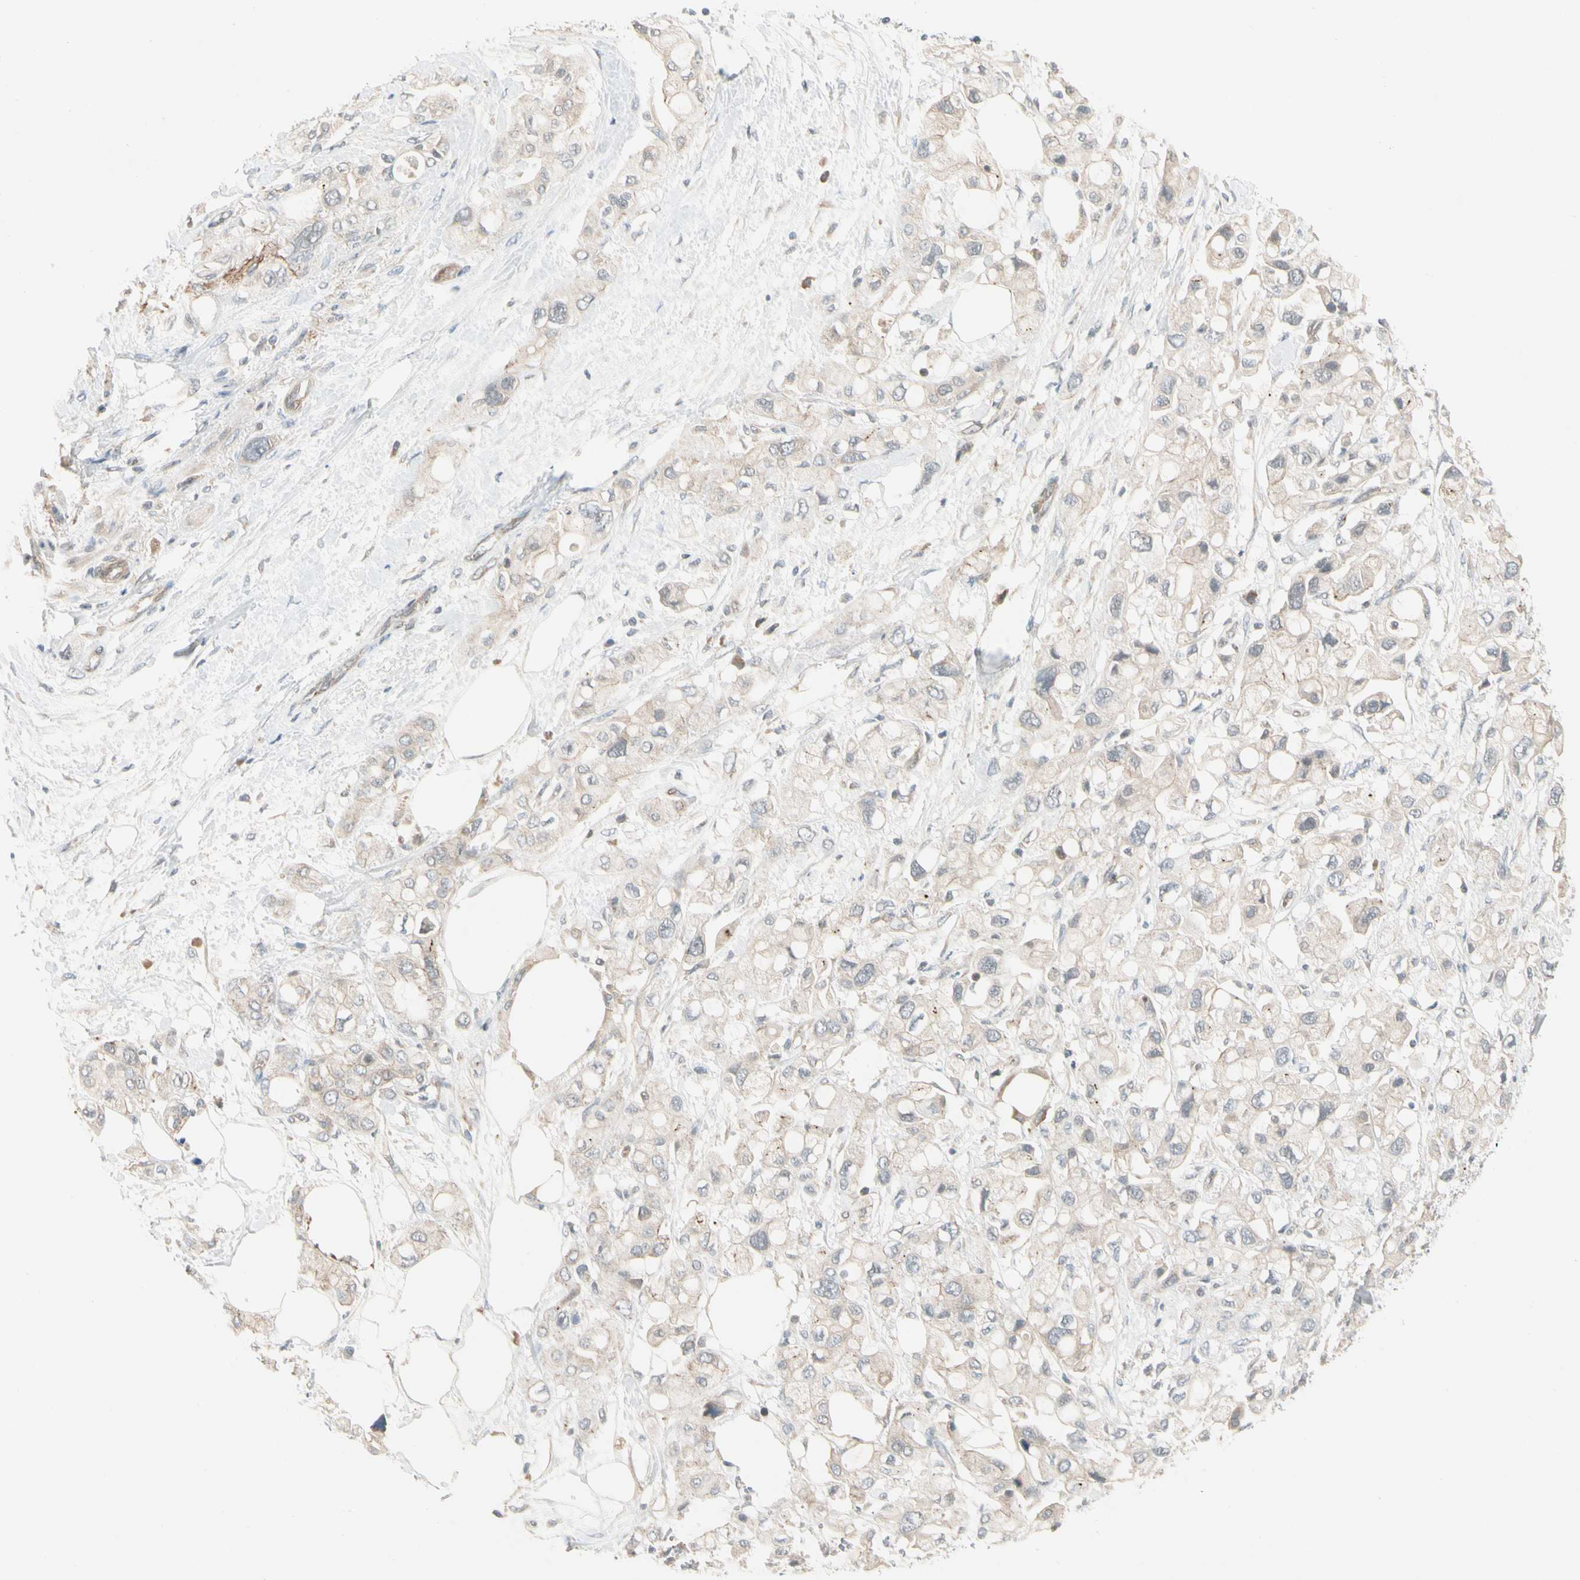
{"staining": {"intensity": "weak", "quantity": "25%-75%", "location": "cytoplasmic/membranous"}, "tissue": "pancreatic cancer", "cell_type": "Tumor cells", "image_type": "cancer", "snomed": [{"axis": "morphology", "description": "Adenocarcinoma, NOS"}, {"axis": "topography", "description": "Pancreas"}], "caption": "DAB immunohistochemical staining of human adenocarcinoma (pancreatic) displays weak cytoplasmic/membranous protein positivity in approximately 25%-75% of tumor cells.", "gene": "ICAM5", "patient": {"sex": "female", "age": 56}}